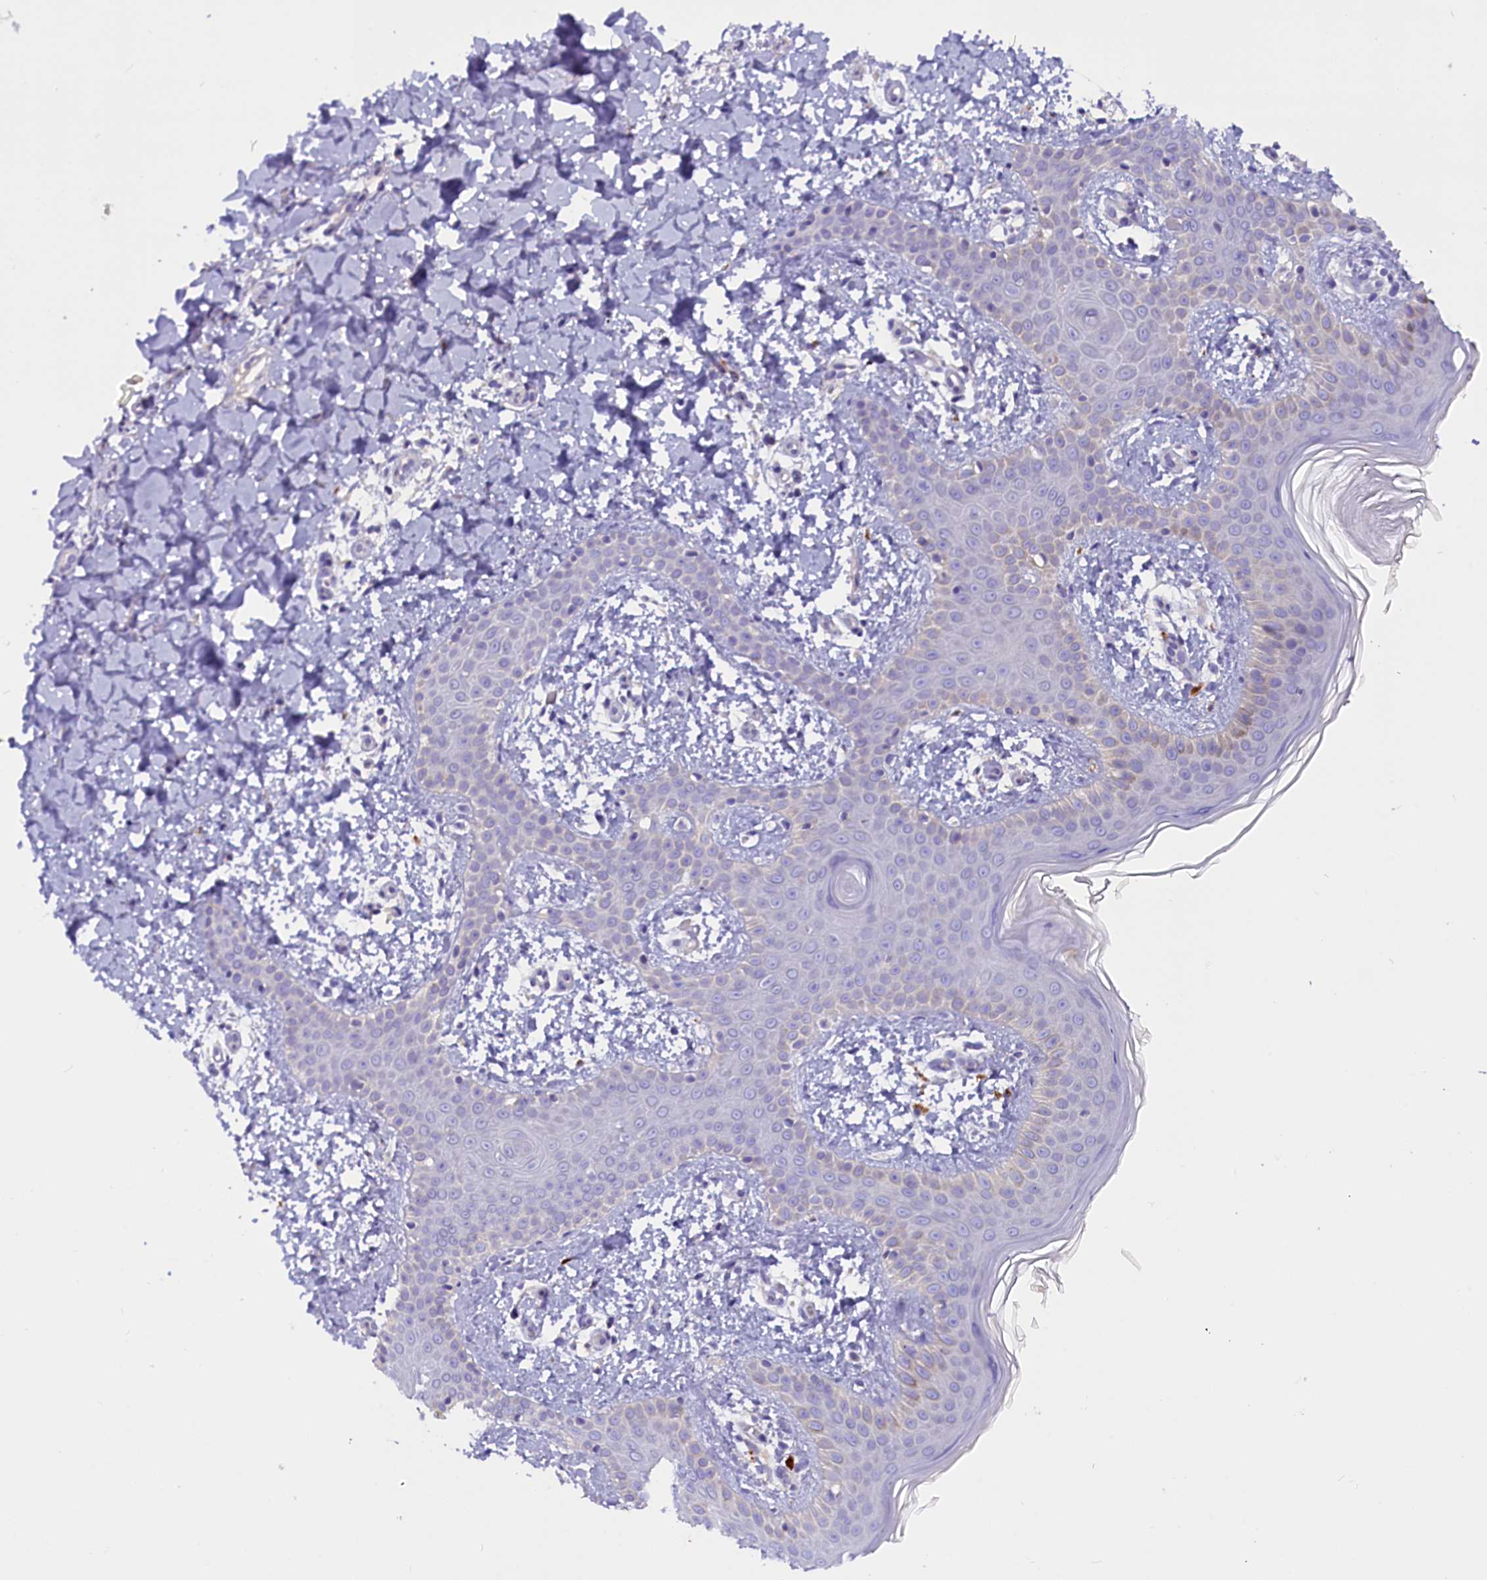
{"staining": {"intensity": "negative", "quantity": "none", "location": "none"}, "tissue": "skin", "cell_type": "Fibroblasts", "image_type": "normal", "snomed": [{"axis": "morphology", "description": "Normal tissue, NOS"}, {"axis": "topography", "description": "Skin"}], "caption": "Human skin stained for a protein using IHC reveals no staining in fibroblasts.", "gene": "RTTN", "patient": {"sex": "male", "age": 36}}